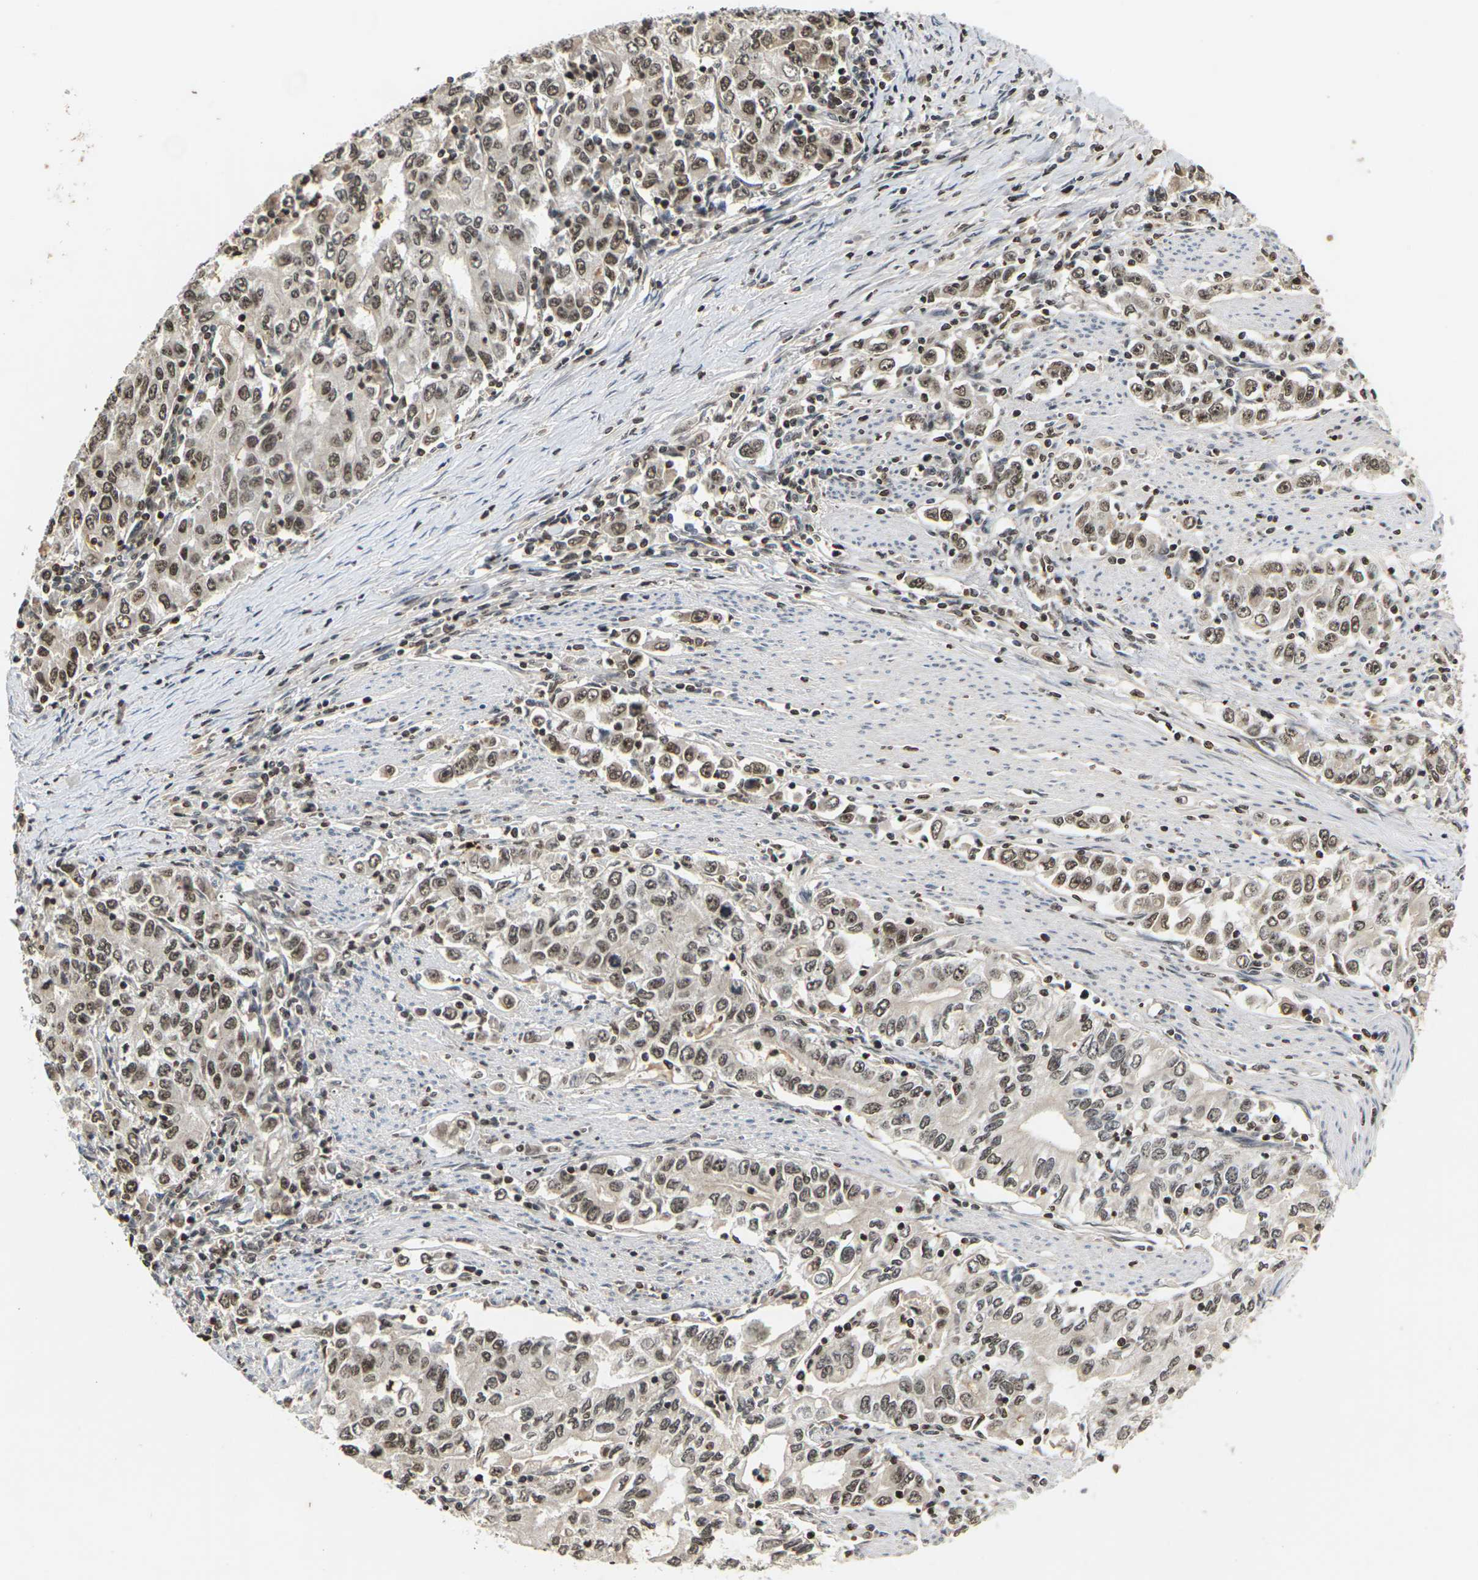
{"staining": {"intensity": "moderate", "quantity": ">75%", "location": "nuclear"}, "tissue": "stomach cancer", "cell_type": "Tumor cells", "image_type": "cancer", "snomed": [{"axis": "morphology", "description": "Adenocarcinoma, NOS"}, {"axis": "topography", "description": "Stomach, lower"}], "caption": "Immunohistochemical staining of human stomach cancer demonstrates medium levels of moderate nuclear staining in approximately >75% of tumor cells.", "gene": "NELFA", "patient": {"sex": "female", "age": 72}}